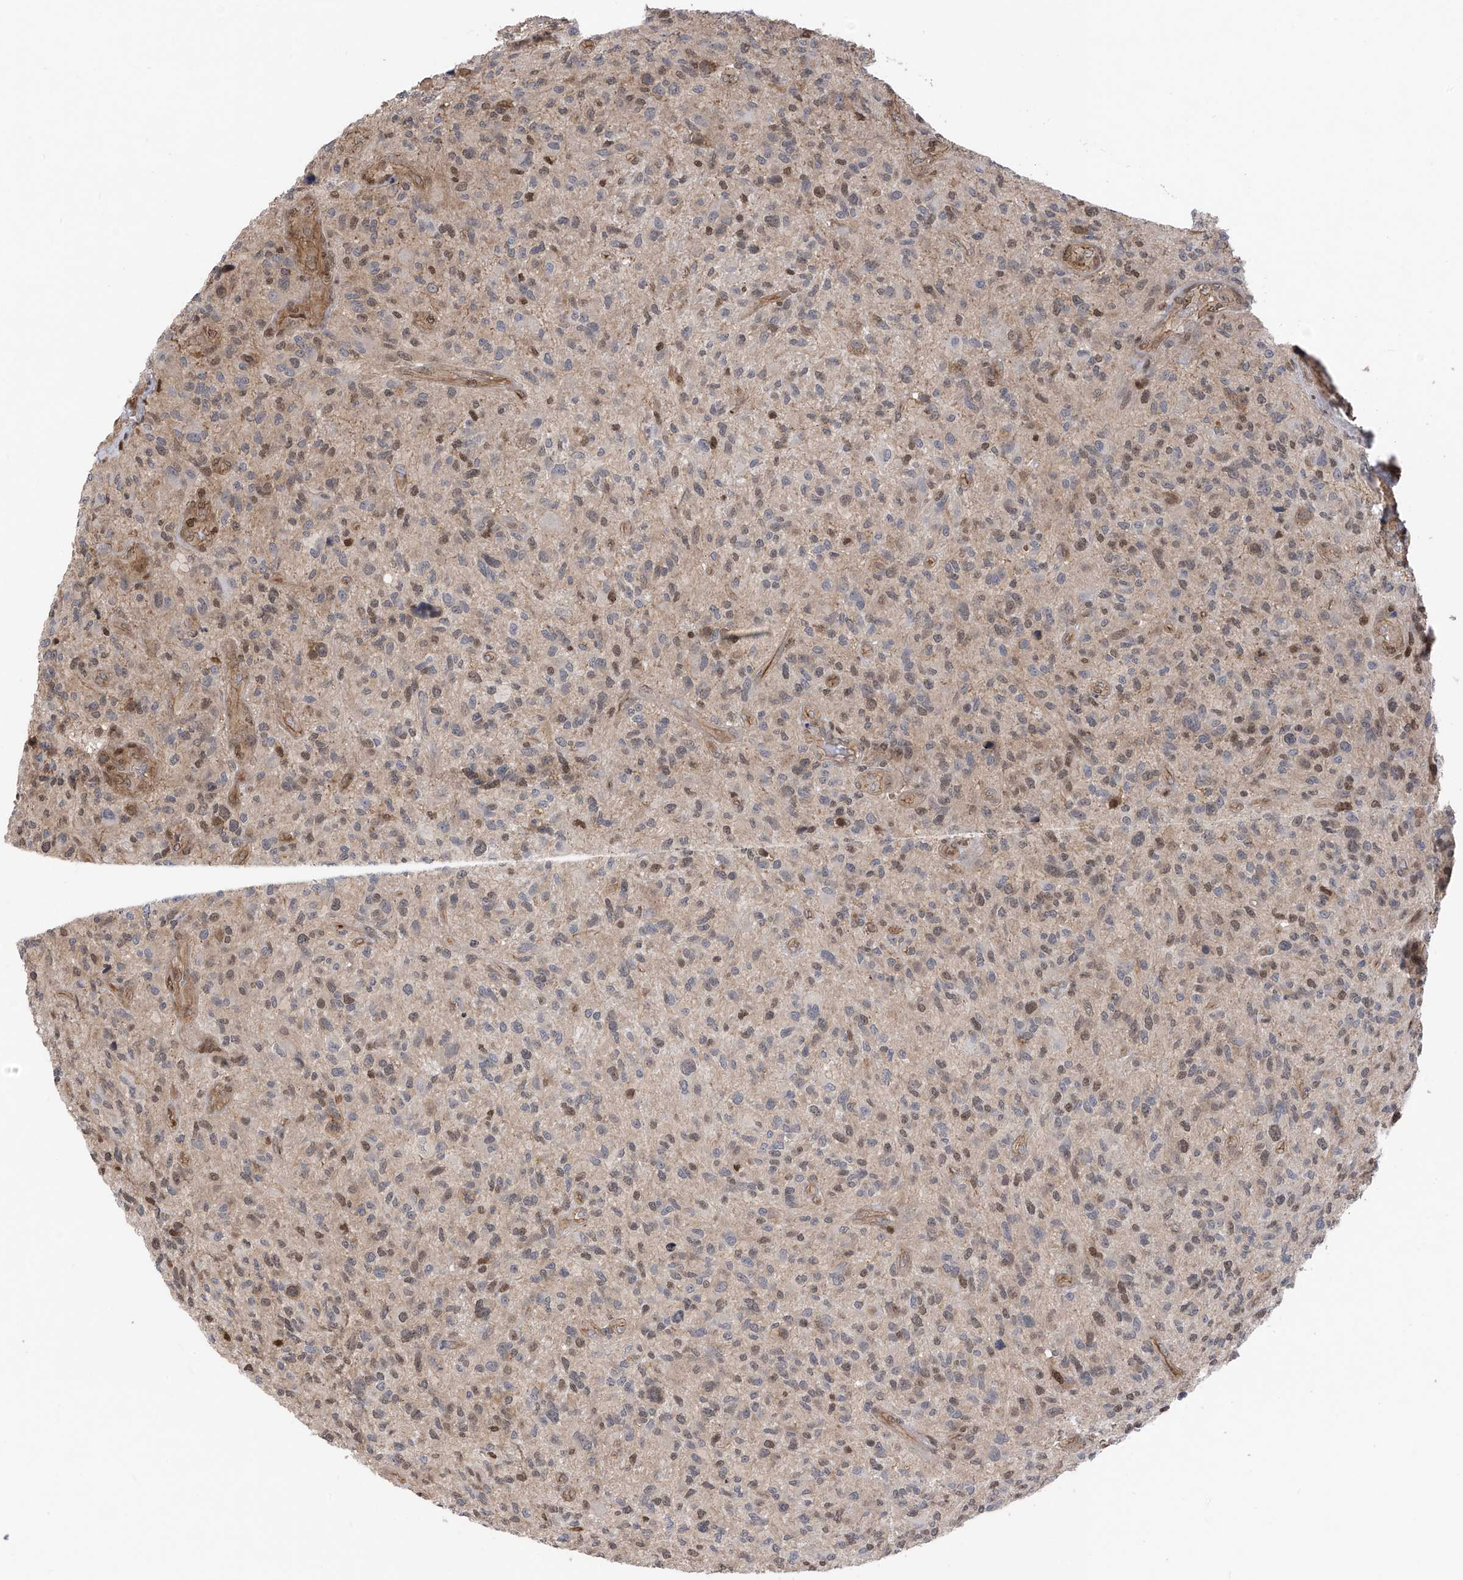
{"staining": {"intensity": "moderate", "quantity": "<25%", "location": "nuclear"}, "tissue": "glioma", "cell_type": "Tumor cells", "image_type": "cancer", "snomed": [{"axis": "morphology", "description": "Glioma, malignant, High grade"}, {"axis": "topography", "description": "Brain"}], "caption": "Glioma stained for a protein (brown) shows moderate nuclear positive expression in about <25% of tumor cells.", "gene": "DNAJC9", "patient": {"sex": "male", "age": 47}}